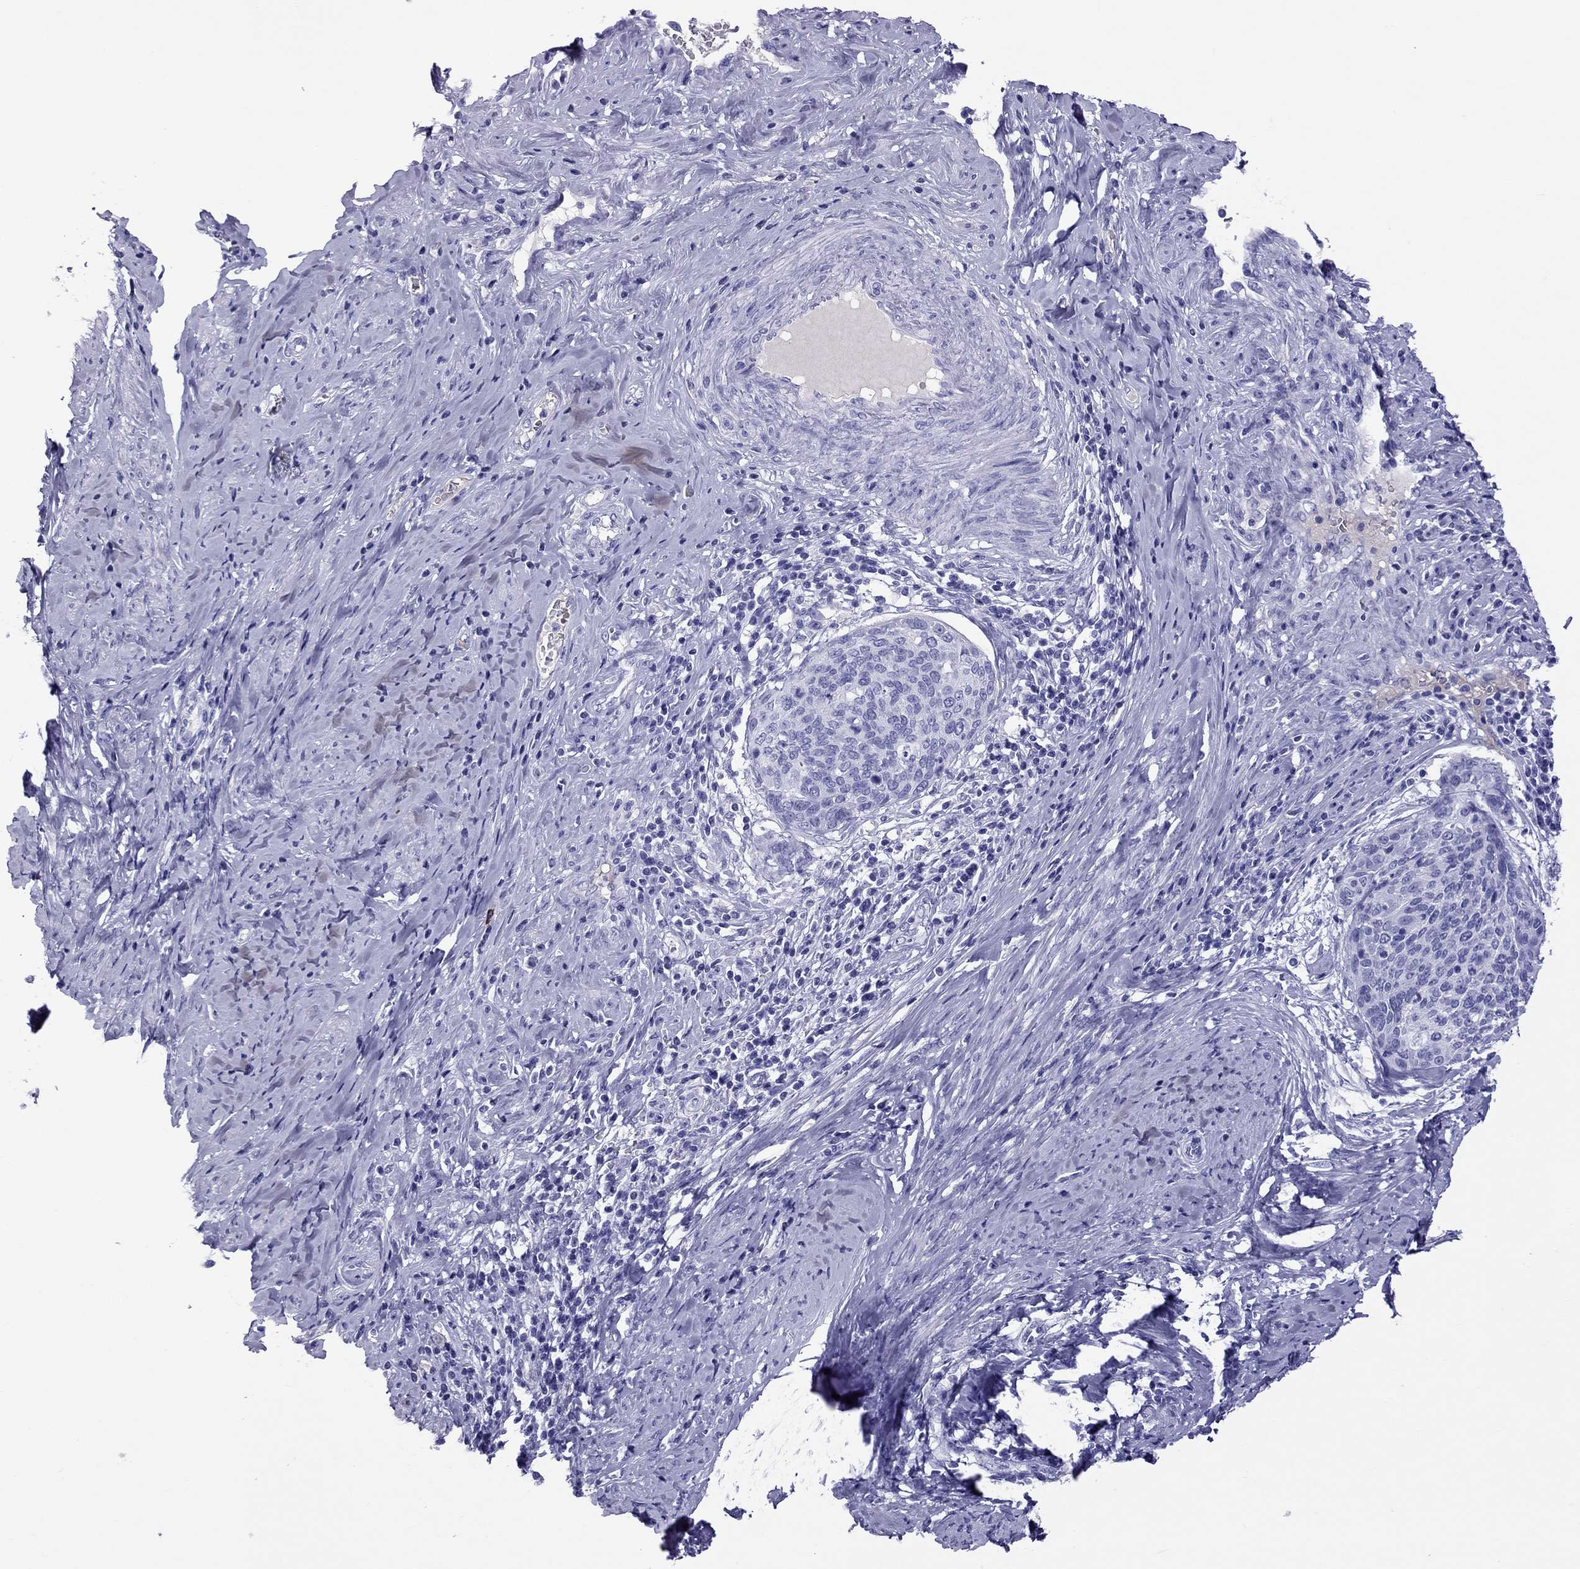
{"staining": {"intensity": "negative", "quantity": "none", "location": "none"}, "tissue": "cervical cancer", "cell_type": "Tumor cells", "image_type": "cancer", "snomed": [{"axis": "morphology", "description": "Squamous cell carcinoma, NOS"}, {"axis": "topography", "description": "Cervix"}], "caption": "Cervical cancer (squamous cell carcinoma) was stained to show a protein in brown. There is no significant positivity in tumor cells.", "gene": "SCART1", "patient": {"sex": "female", "age": 69}}